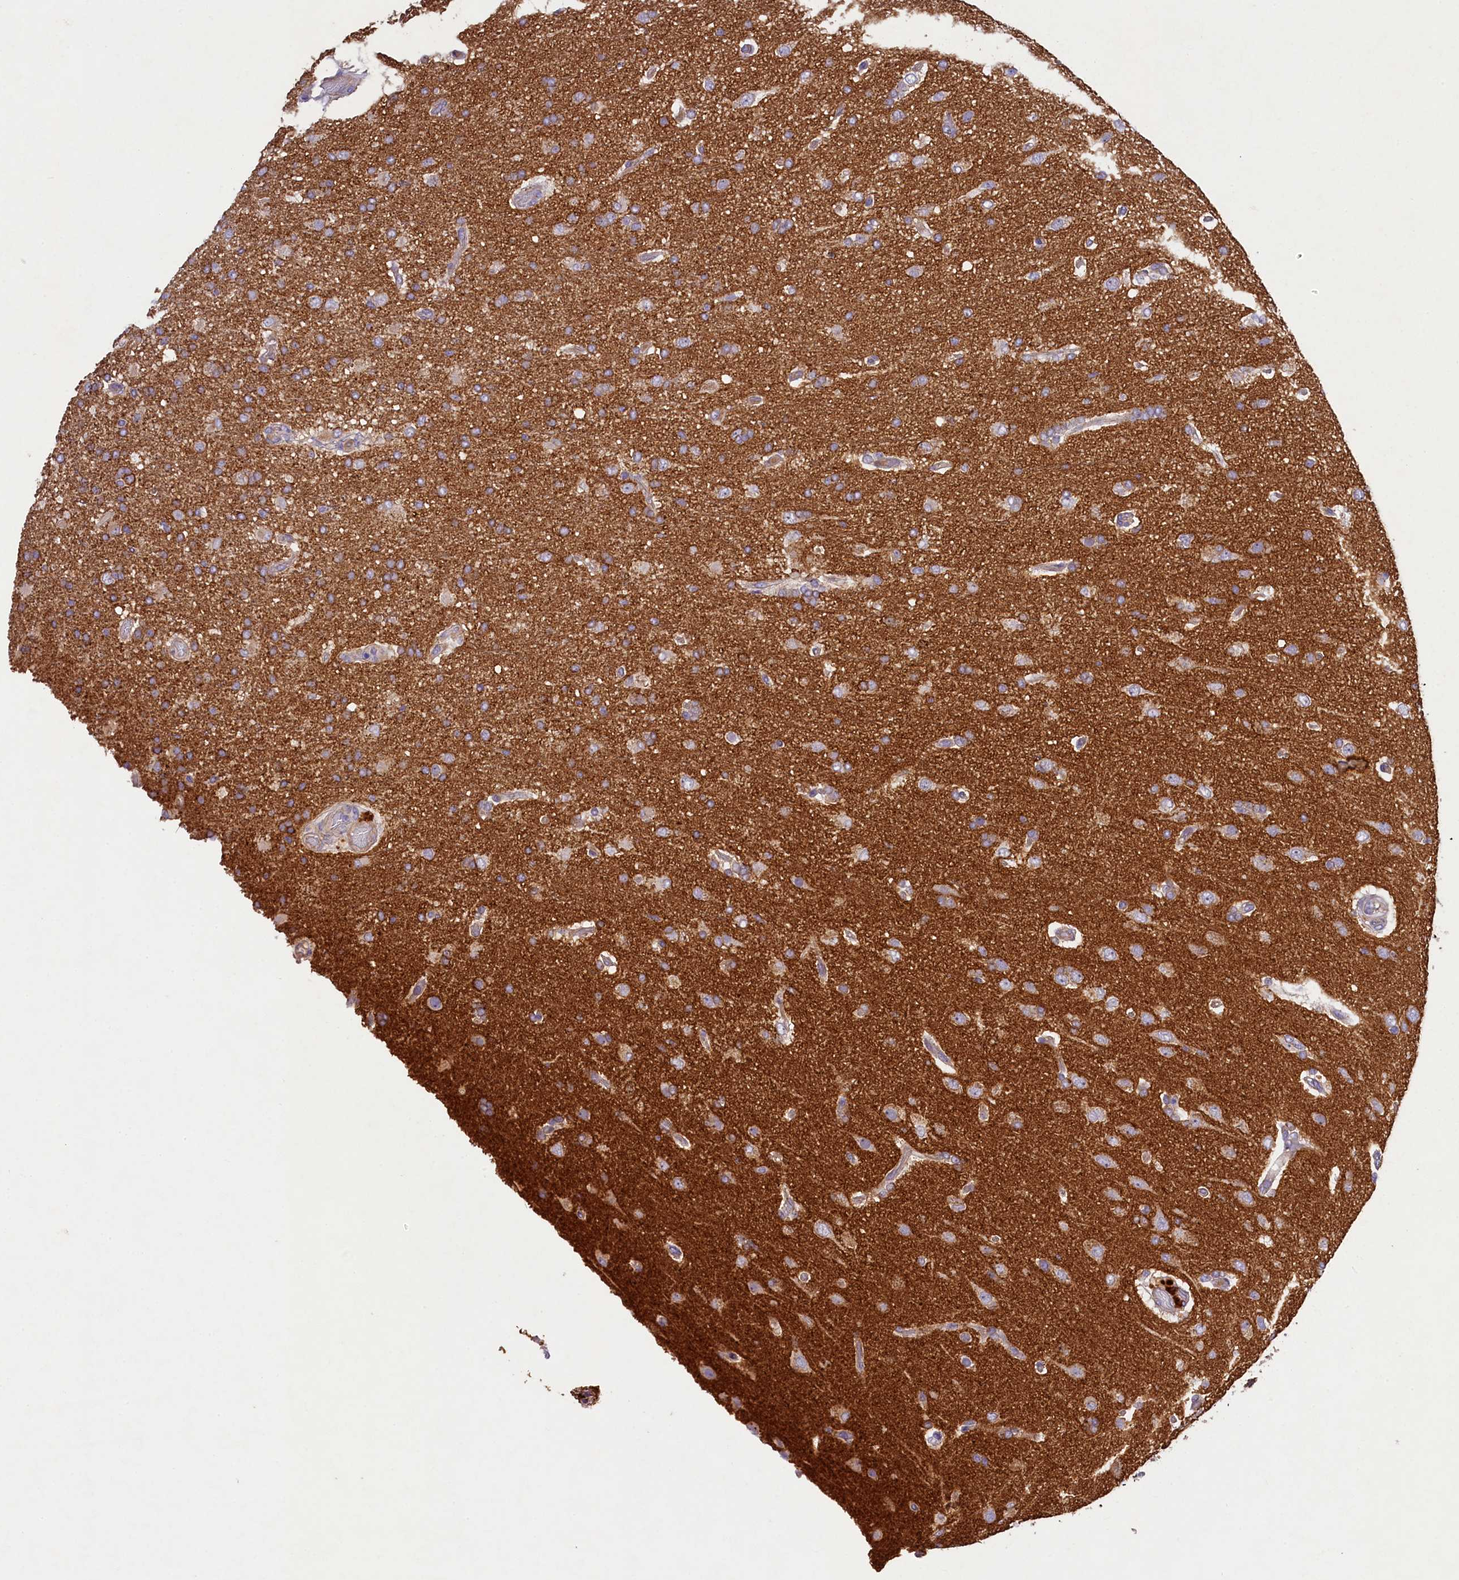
{"staining": {"intensity": "moderate", "quantity": "25%-75%", "location": "cytoplasmic/membranous"}, "tissue": "glioma", "cell_type": "Tumor cells", "image_type": "cancer", "snomed": [{"axis": "morphology", "description": "Glioma, malignant, High grade"}, {"axis": "topography", "description": "Brain"}], "caption": "High-grade glioma (malignant) stained for a protein (brown) displays moderate cytoplasmic/membranous positive expression in approximately 25%-75% of tumor cells.", "gene": "FXYD6", "patient": {"sex": "female", "age": 74}}